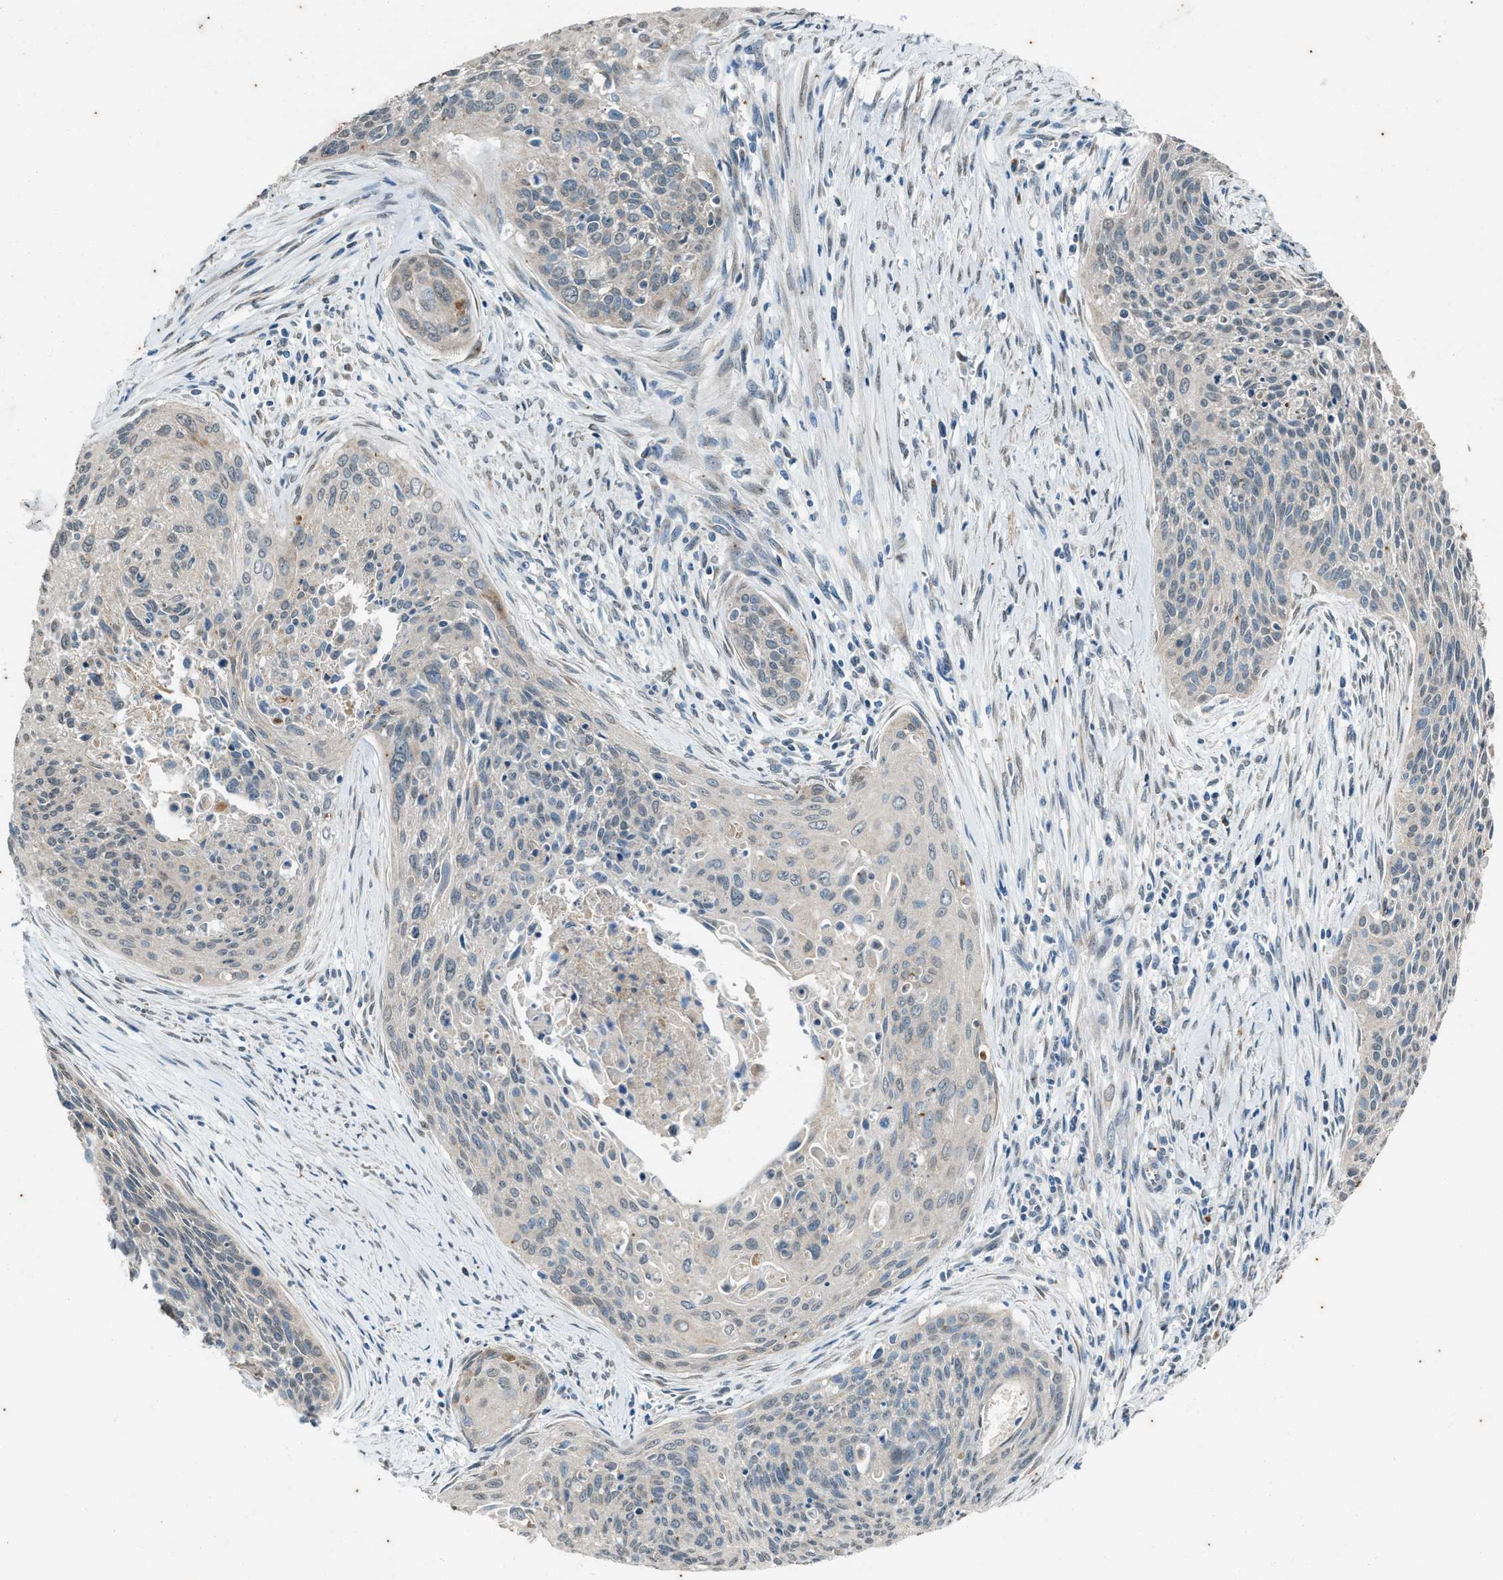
{"staining": {"intensity": "negative", "quantity": "none", "location": "none"}, "tissue": "cervical cancer", "cell_type": "Tumor cells", "image_type": "cancer", "snomed": [{"axis": "morphology", "description": "Squamous cell carcinoma, NOS"}, {"axis": "topography", "description": "Cervix"}], "caption": "The image shows no significant staining in tumor cells of cervical squamous cell carcinoma.", "gene": "CHPF2", "patient": {"sex": "female", "age": 55}}